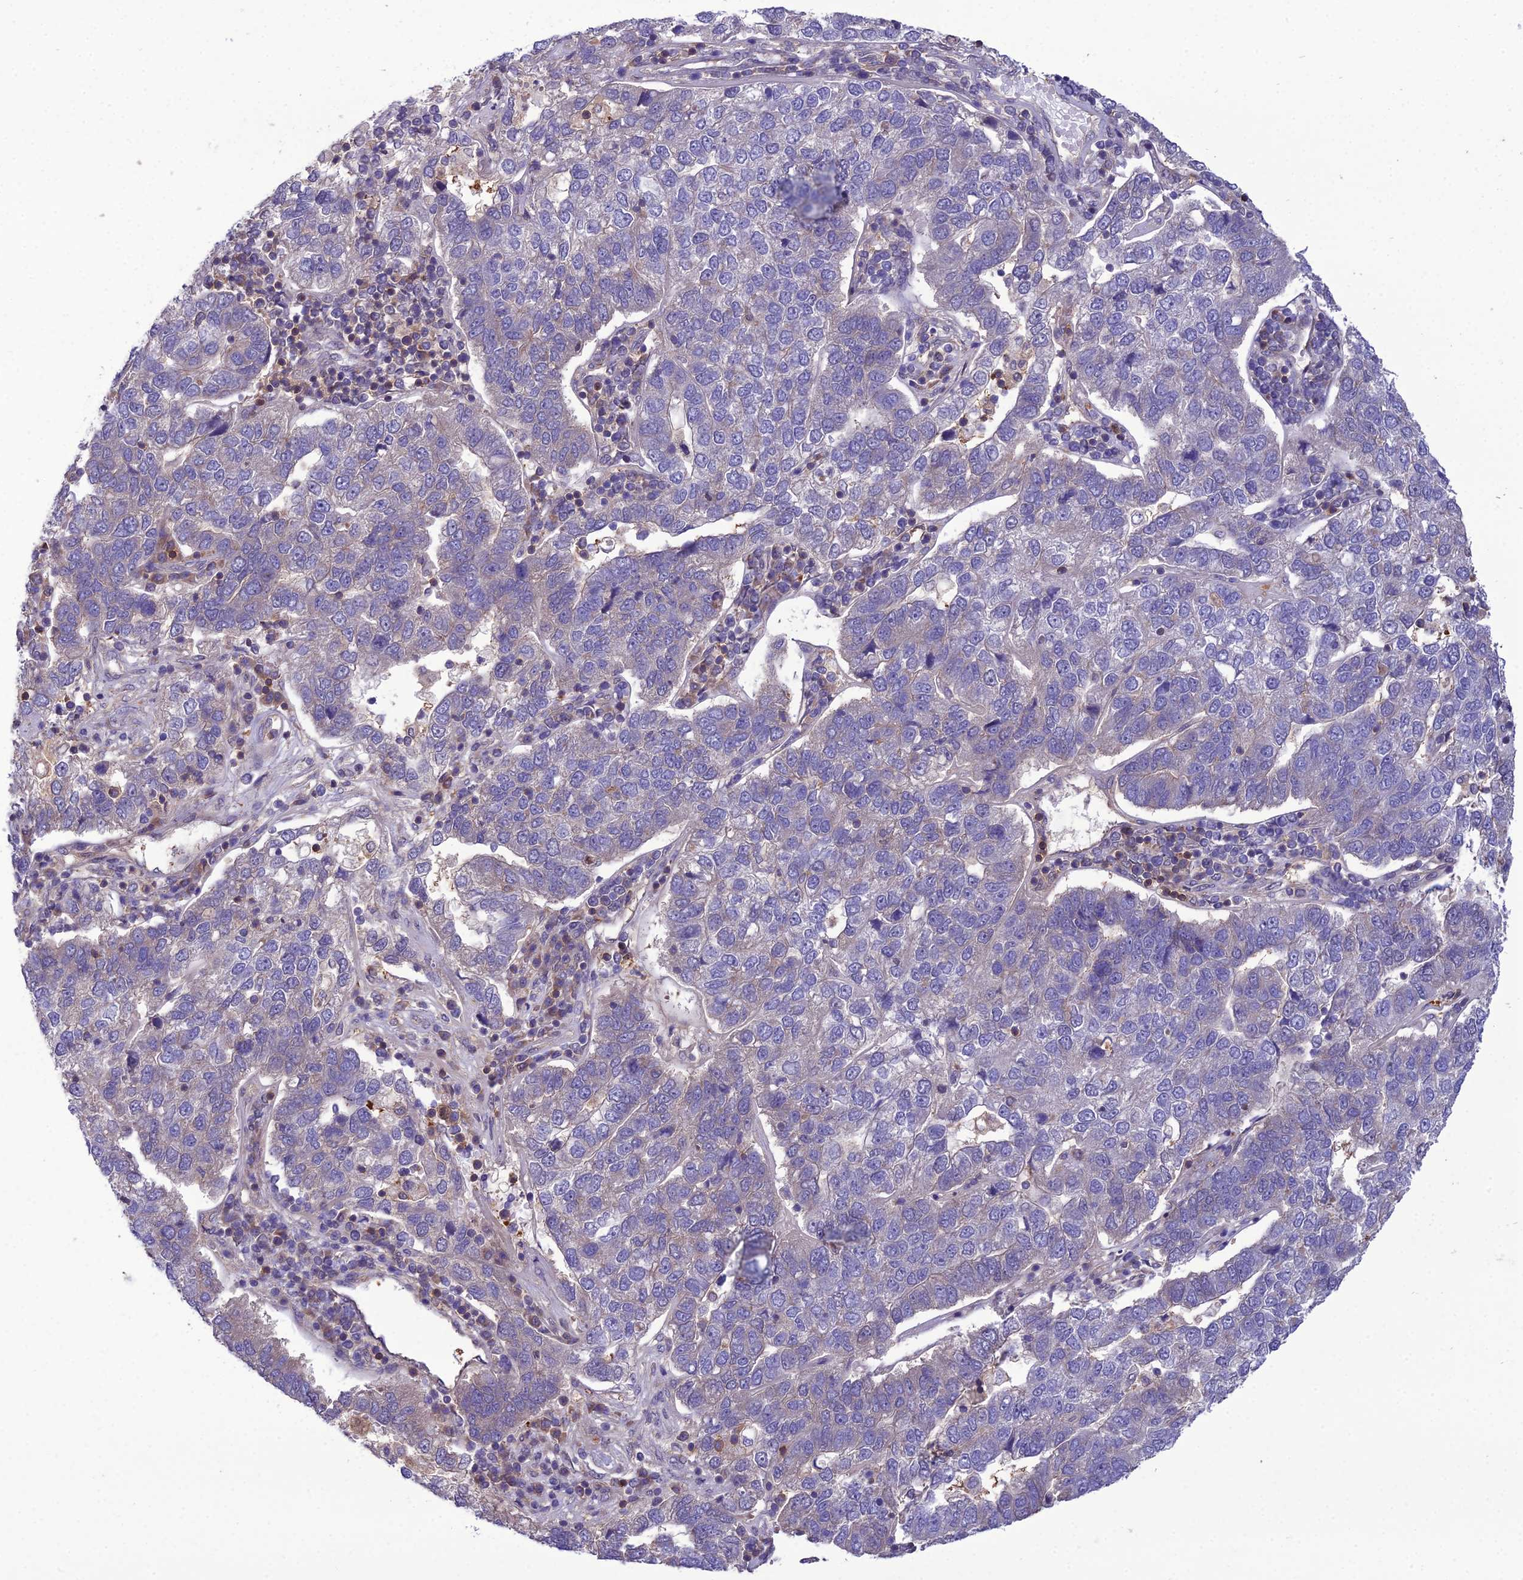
{"staining": {"intensity": "negative", "quantity": "none", "location": "none"}, "tissue": "pancreatic cancer", "cell_type": "Tumor cells", "image_type": "cancer", "snomed": [{"axis": "morphology", "description": "Adenocarcinoma, NOS"}, {"axis": "topography", "description": "Pancreas"}], "caption": "A histopathology image of adenocarcinoma (pancreatic) stained for a protein demonstrates no brown staining in tumor cells.", "gene": "GDF6", "patient": {"sex": "female", "age": 61}}